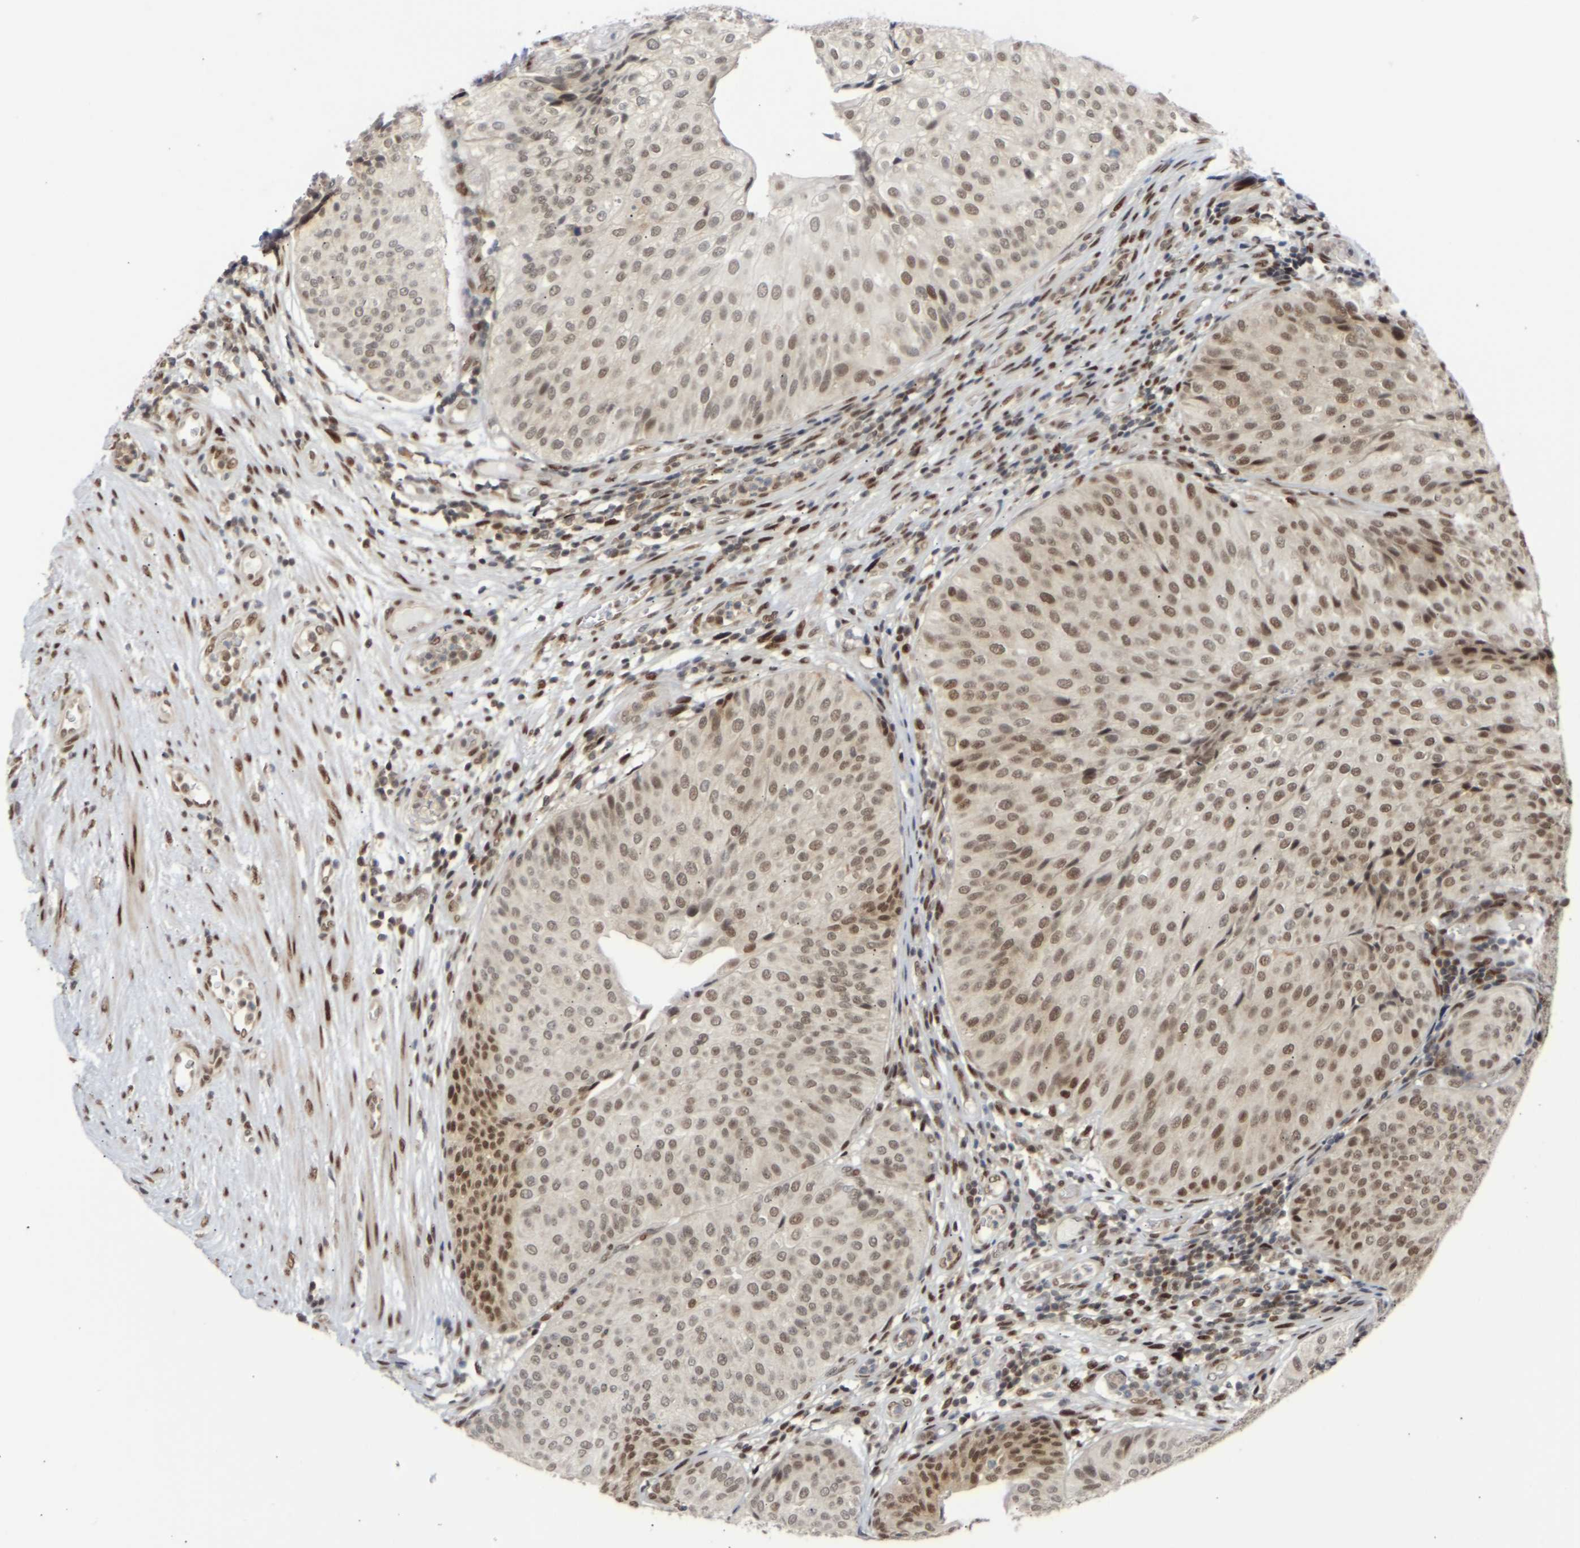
{"staining": {"intensity": "moderate", "quantity": ">75%", "location": "nuclear"}, "tissue": "urothelial cancer", "cell_type": "Tumor cells", "image_type": "cancer", "snomed": [{"axis": "morphology", "description": "Urothelial carcinoma, Low grade"}, {"axis": "topography", "description": "Urinary bladder"}], "caption": "Immunohistochemistry (IHC) (DAB (3,3'-diaminobenzidine)) staining of urothelial carcinoma (low-grade) shows moderate nuclear protein positivity in approximately >75% of tumor cells. (DAB (3,3'-diaminobenzidine) IHC, brown staining for protein, blue staining for nuclei).", "gene": "SSBP2", "patient": {"sex": "male", "age": 67}}